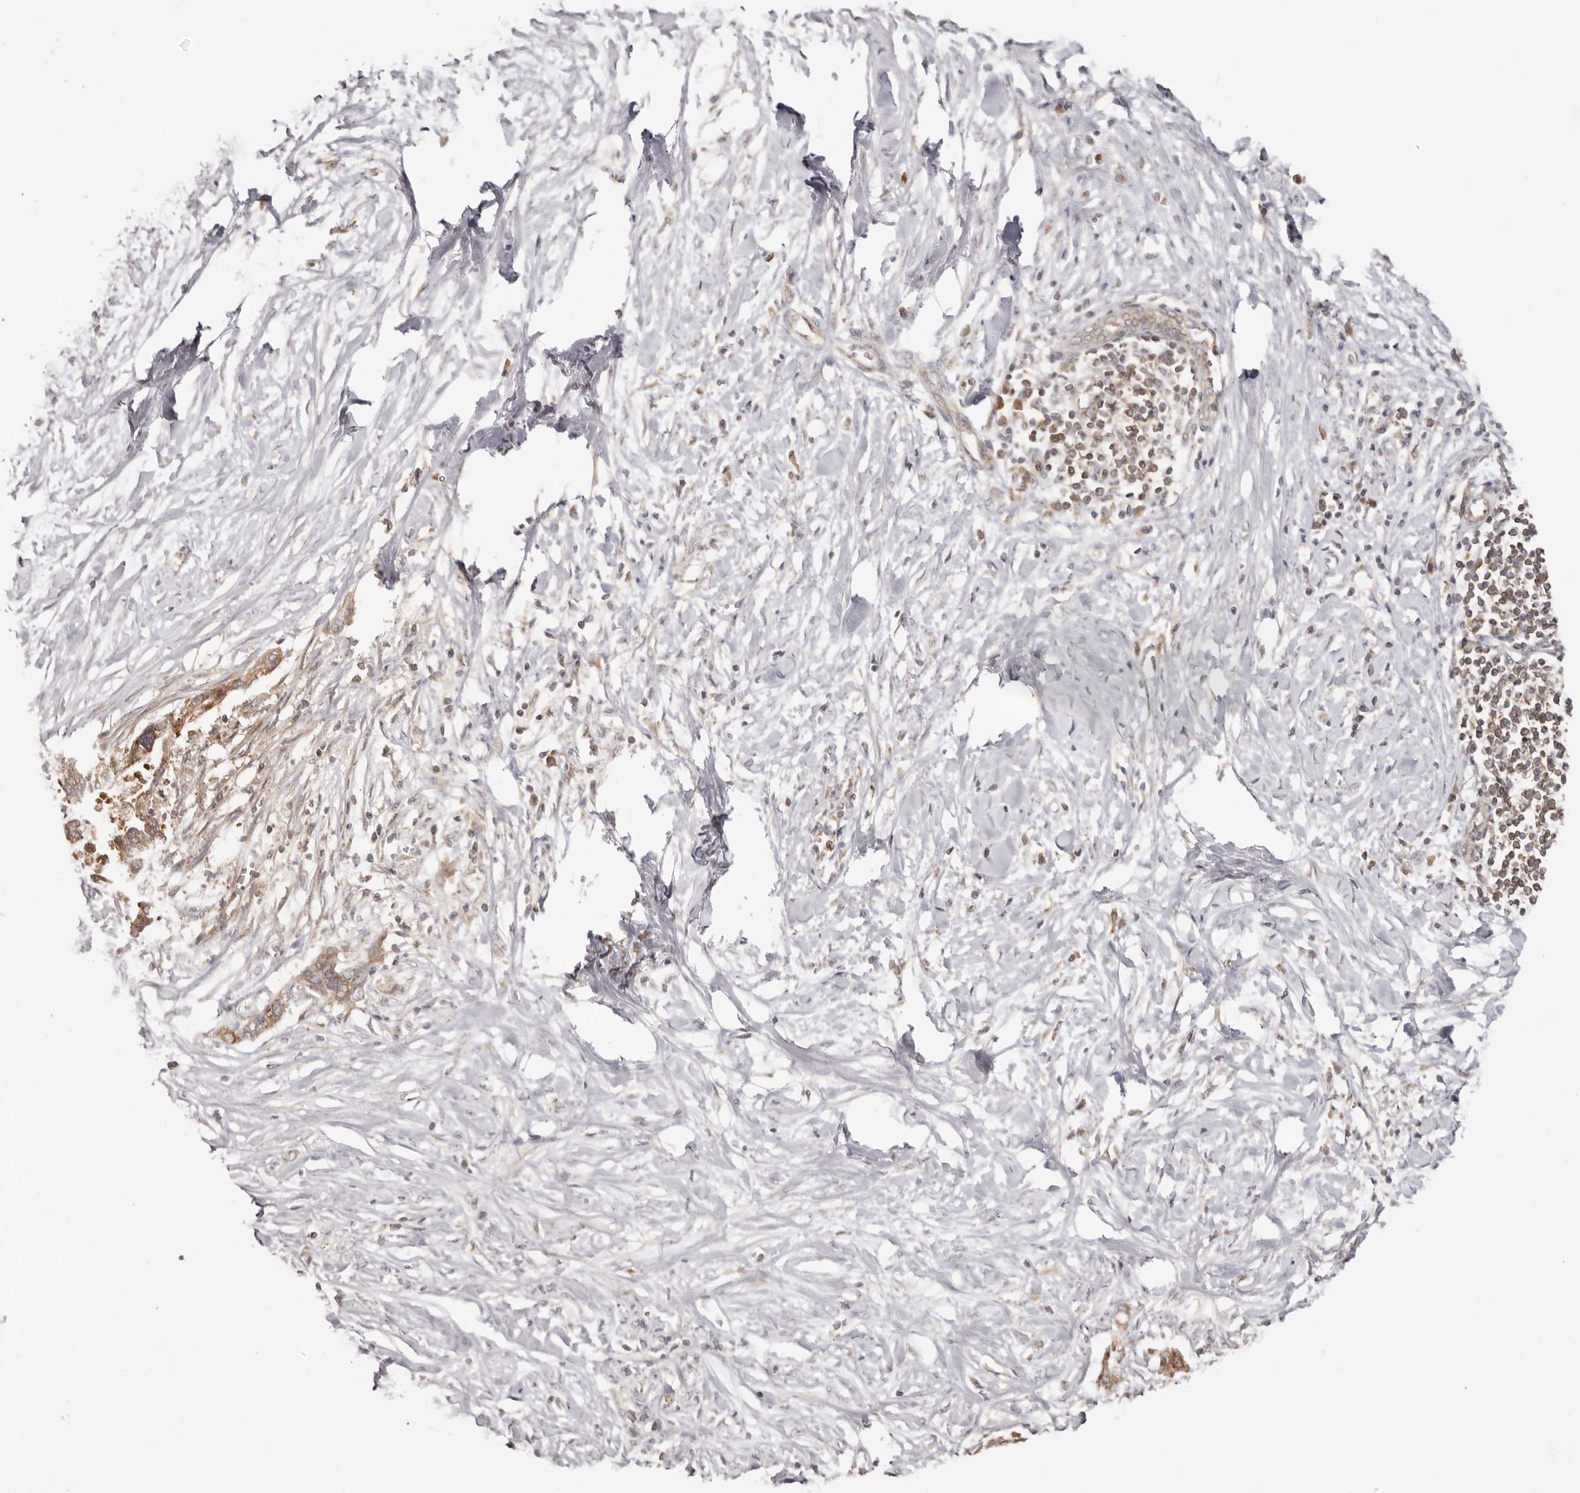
{"staining": {"intensity": "moderate", "quantity": ">75%", "location": "cytoplasmic/membranous"}, "tissue": "pancreatic cancer", "cell_type": "Tumor cells", "image_type": "cancer", "snomed": [{"axis": "morphology", "description": "Normal tissue, NOS"}, {"axis": "morphology", "description": "Adenocarcinoma, NOS"}, {"axis": "topography", "description": "Pancreas"}, {"axis": "topography", "description": "Peripheral nerve tissue"}], "caption": "Pancreatic adenocarcinoma stained with a protein marker shows moderate staining in tumor cells.", "gene": "EEF1E1", "patient": {"sex": "male", "age": 59}}